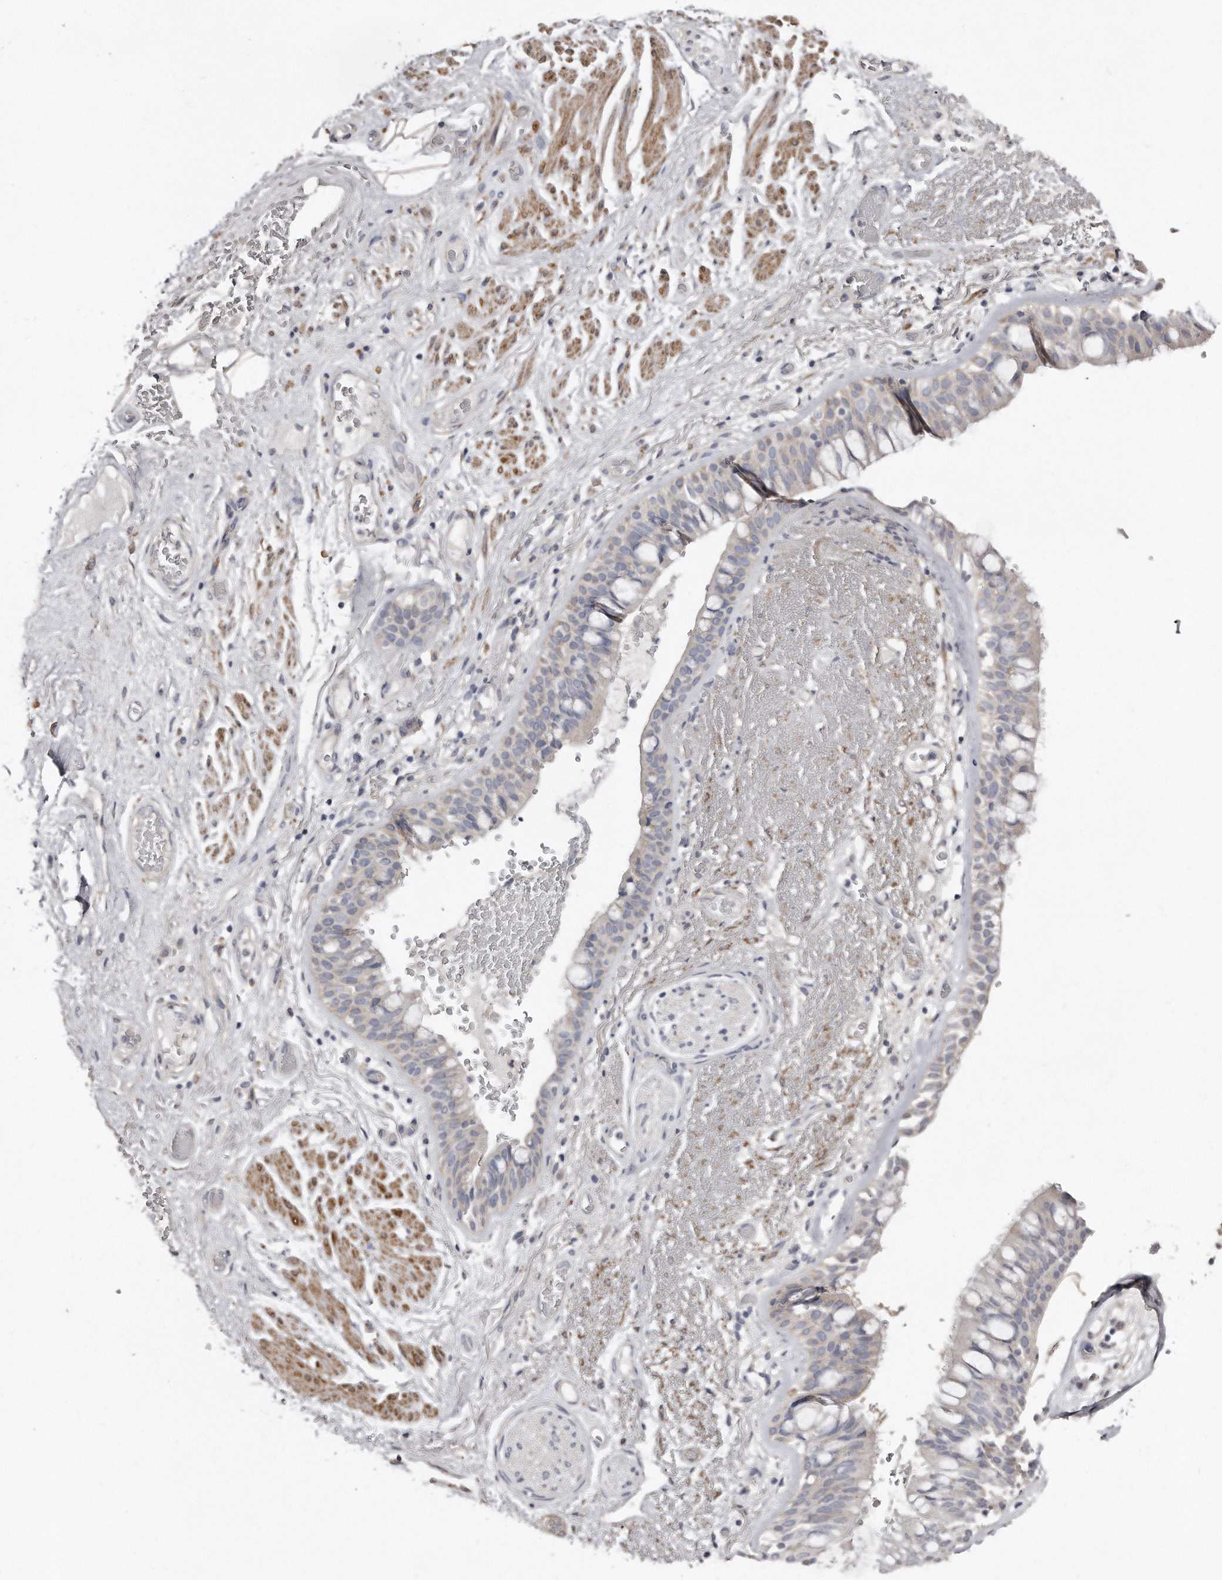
{"staining": {"intensity": "negative", "quantity": "none", "location": "none"}, "tissue": "bronchus", "cell_type": "Respiratory epithelial cells", "image_type": "normal", "snomed": [{"axis": "morphology", "description": "Normal tissue, NOS"}, {"axis": "morphology", "description": "Squamous cell carcinoma, NOS"}, {"axis": "topography", "description": "Lymph node"}, {"axis": "topography", "description": "Bronchus"}, {"axis": "topography", "description": "Lung"}], "caption": "Unremarkable bronchus was stained to show a protein in brown. There is no significant staining in respiratory epithelial cells. (Stains: DAB immunohistochemistry with hematoxylin counter stain, Microscopy: brightfield microscopy at high magnification).", "gene": "LMOD1", "patient": {"sex": "male", "age": 66}}